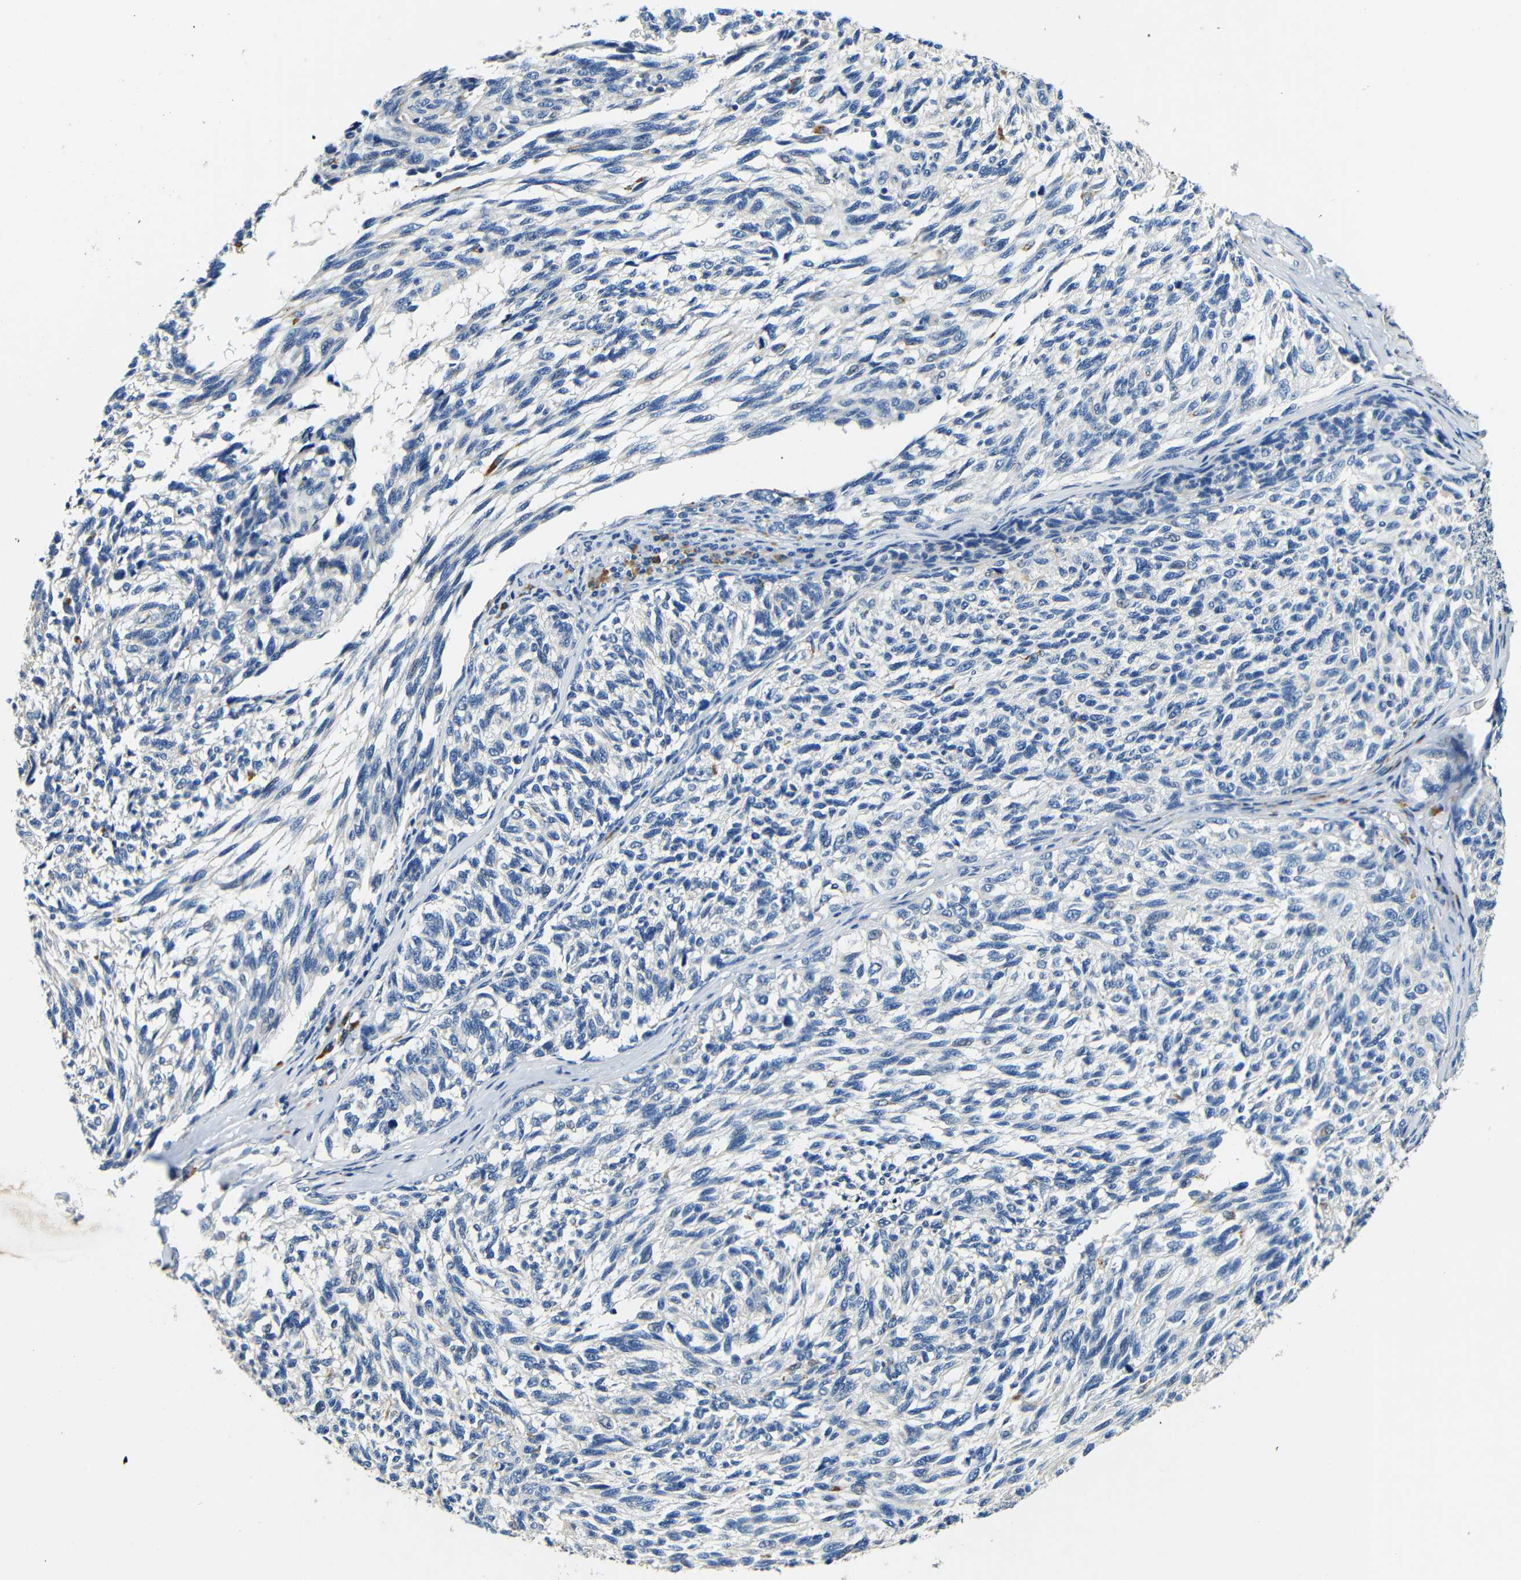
{"staining": {"intensity": "negative", "quantity": "none", "location": "none"}, "tissue": "melanoma", "cell_type": "Tumor cells", "image_type": "cancer", "snomed": [{"axis": "morphology", "description": "Malignant melanoma, NOS"}, {"axis": "topography", "description": "Skin"}], "caption": "Malignant melanoma stained for a protein using immunohistochemistry shows no staining tumor cells.", "gene": "FMO5", "patient": {"sex": "female", "age": 73}}